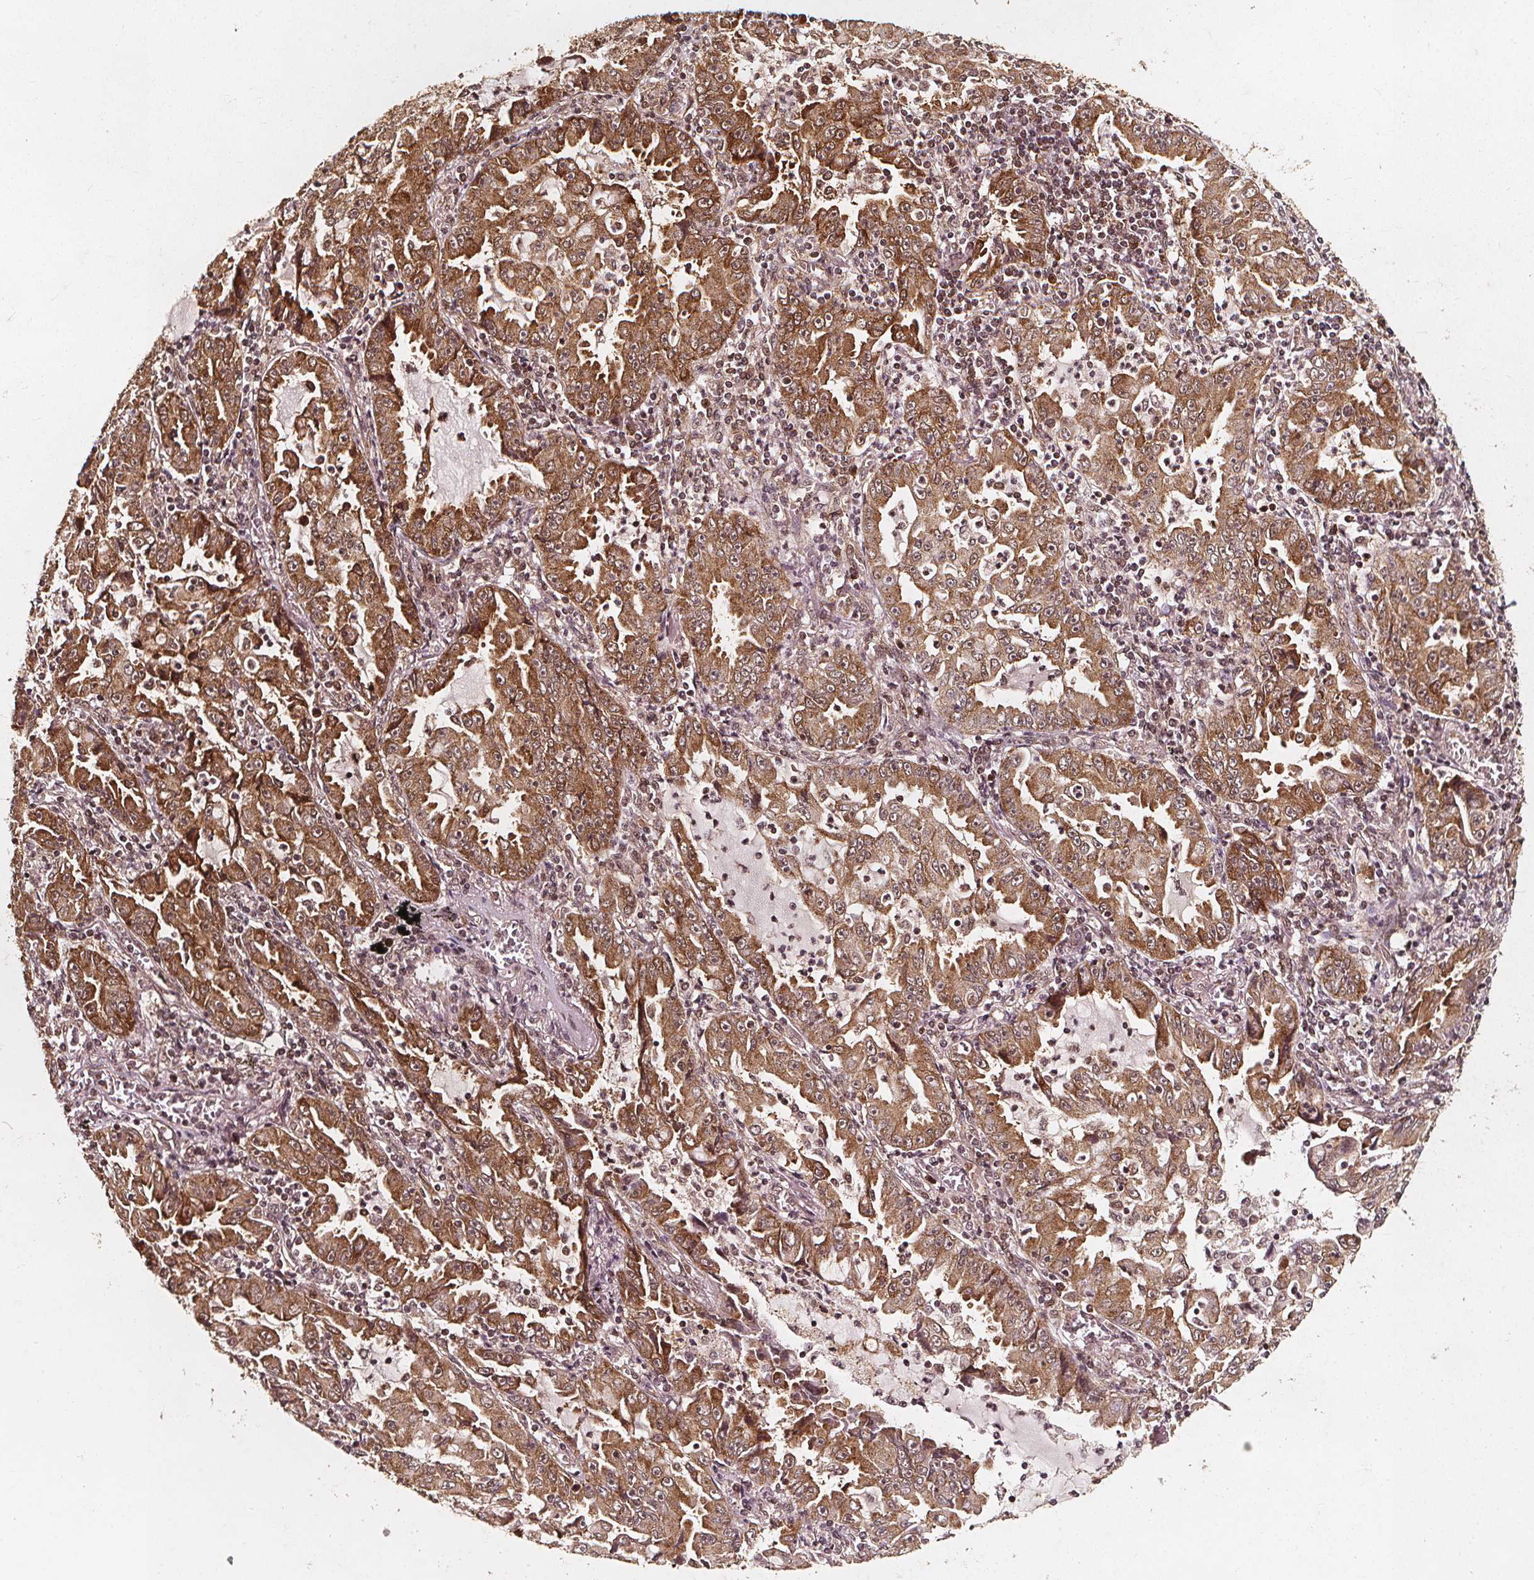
{"staining": {"intensity": "moderate", "quantity": ">75%", "location": "cytoplasmic/membranous,nuclear"}, "tissue": "lung cancer", "cell_type": "Tumor cells", "image_type": "cancer", "snomed": [{"axis": "morphology", "description": "Adenocarcinoma, NOS"}, {"axis": "topography", "description": "Lung"}], "caption": "IHC (DAB) staining of lung adenocarcinoma reveals moderate cytoplasmic/membranous and nuclear protein staining in approximately >75% of tumor cells.", "gene": "SMN1", "patient": {"sex": "female", "age": 52}}